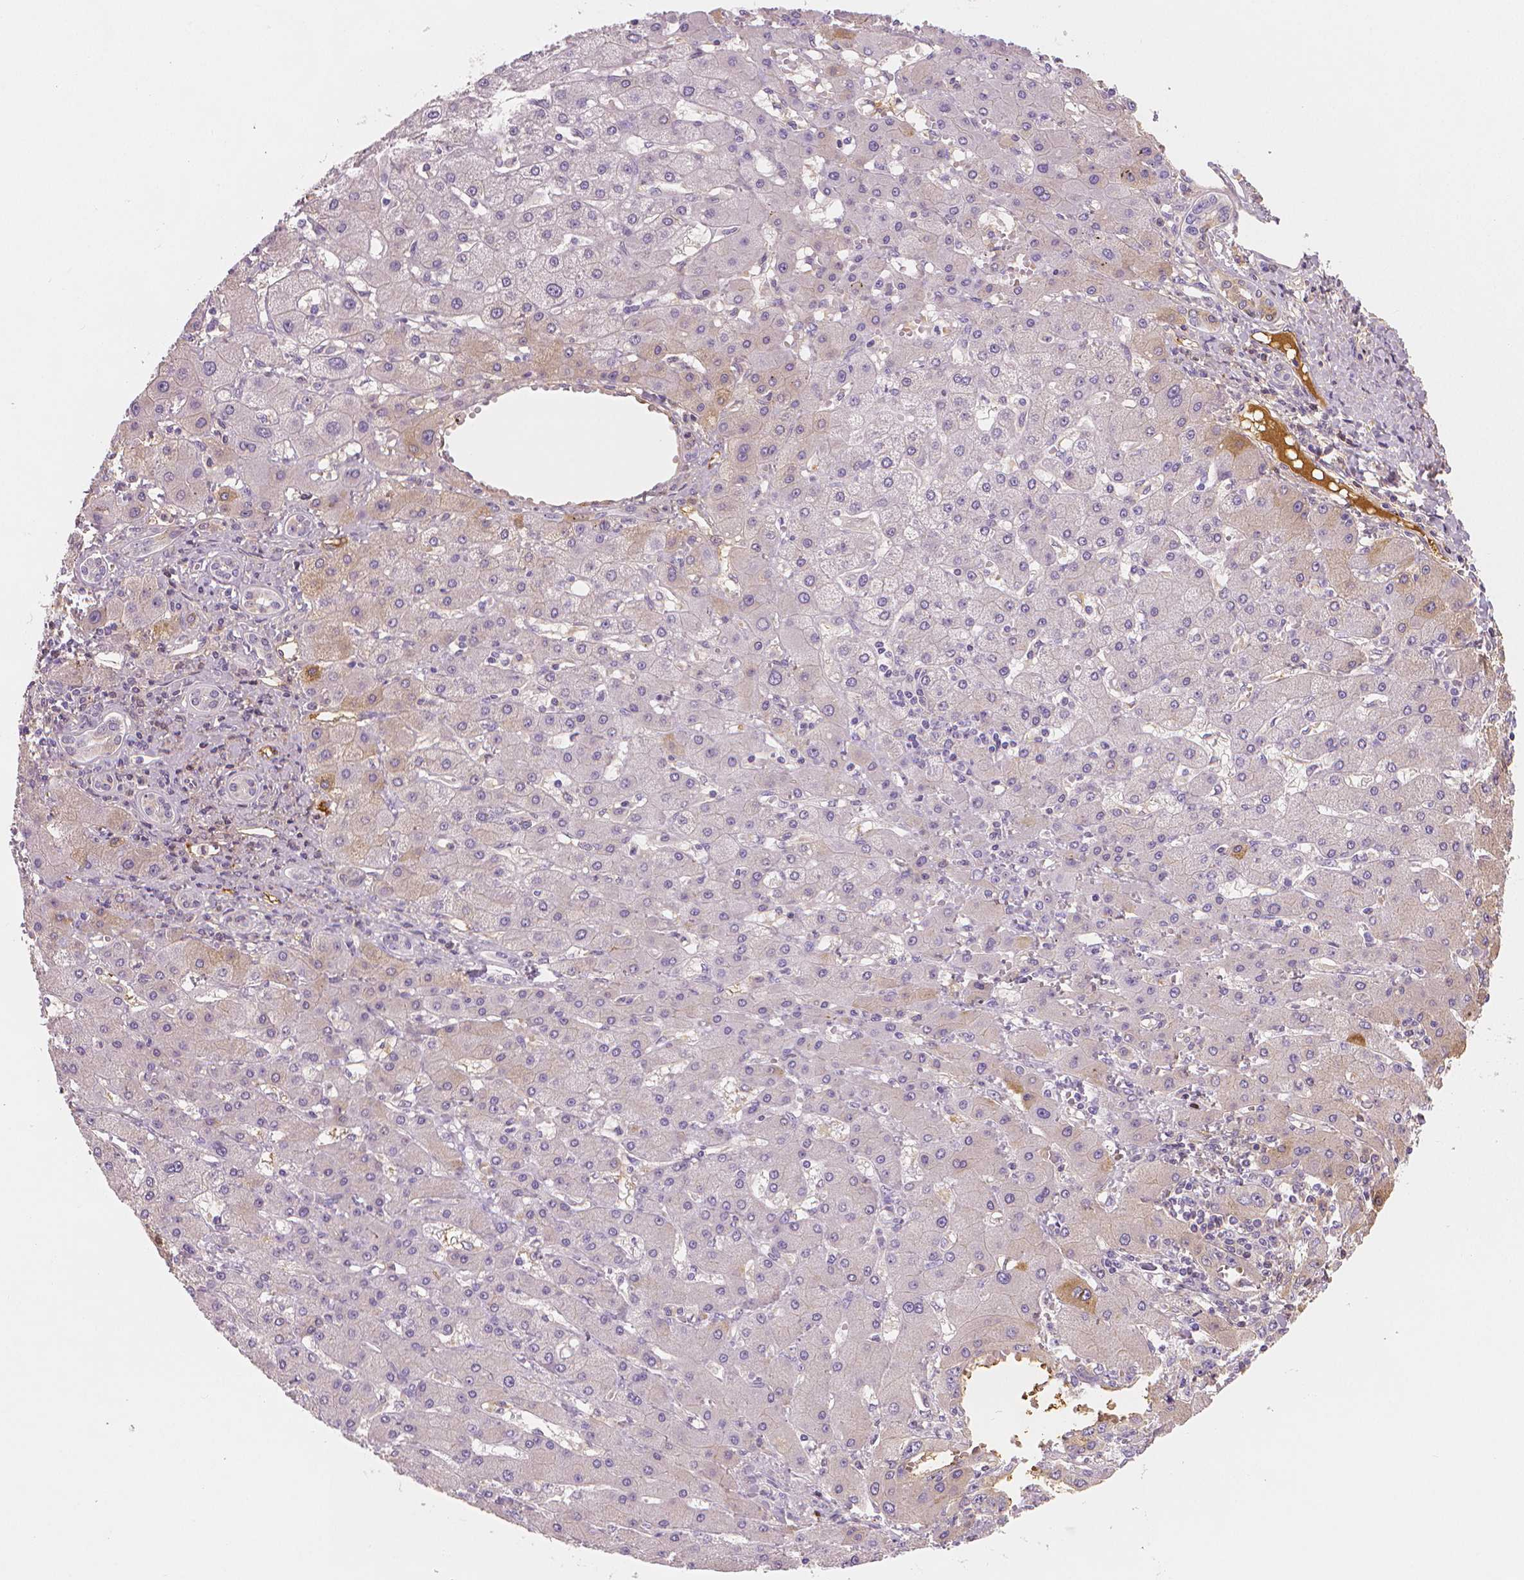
{"staining": {"intensity": "weak", "quantity": "<25%", "location": "cytoplasmic/membranous"}, "tissue": "liver cancer", "cell_type": "Tumor cells", "image_type": "cancer", "snomed": [{"axis": "morphology", "description": "Cholangiocarcinoma"}, {"axis": "topography", "description": "Liver"}], "caption": "The photomicrograph shows no staining of tumor cells in cholangiocarcinoma (liver).", "gene": "APOA4", "patient": {"sex": "male", "age": 59}}